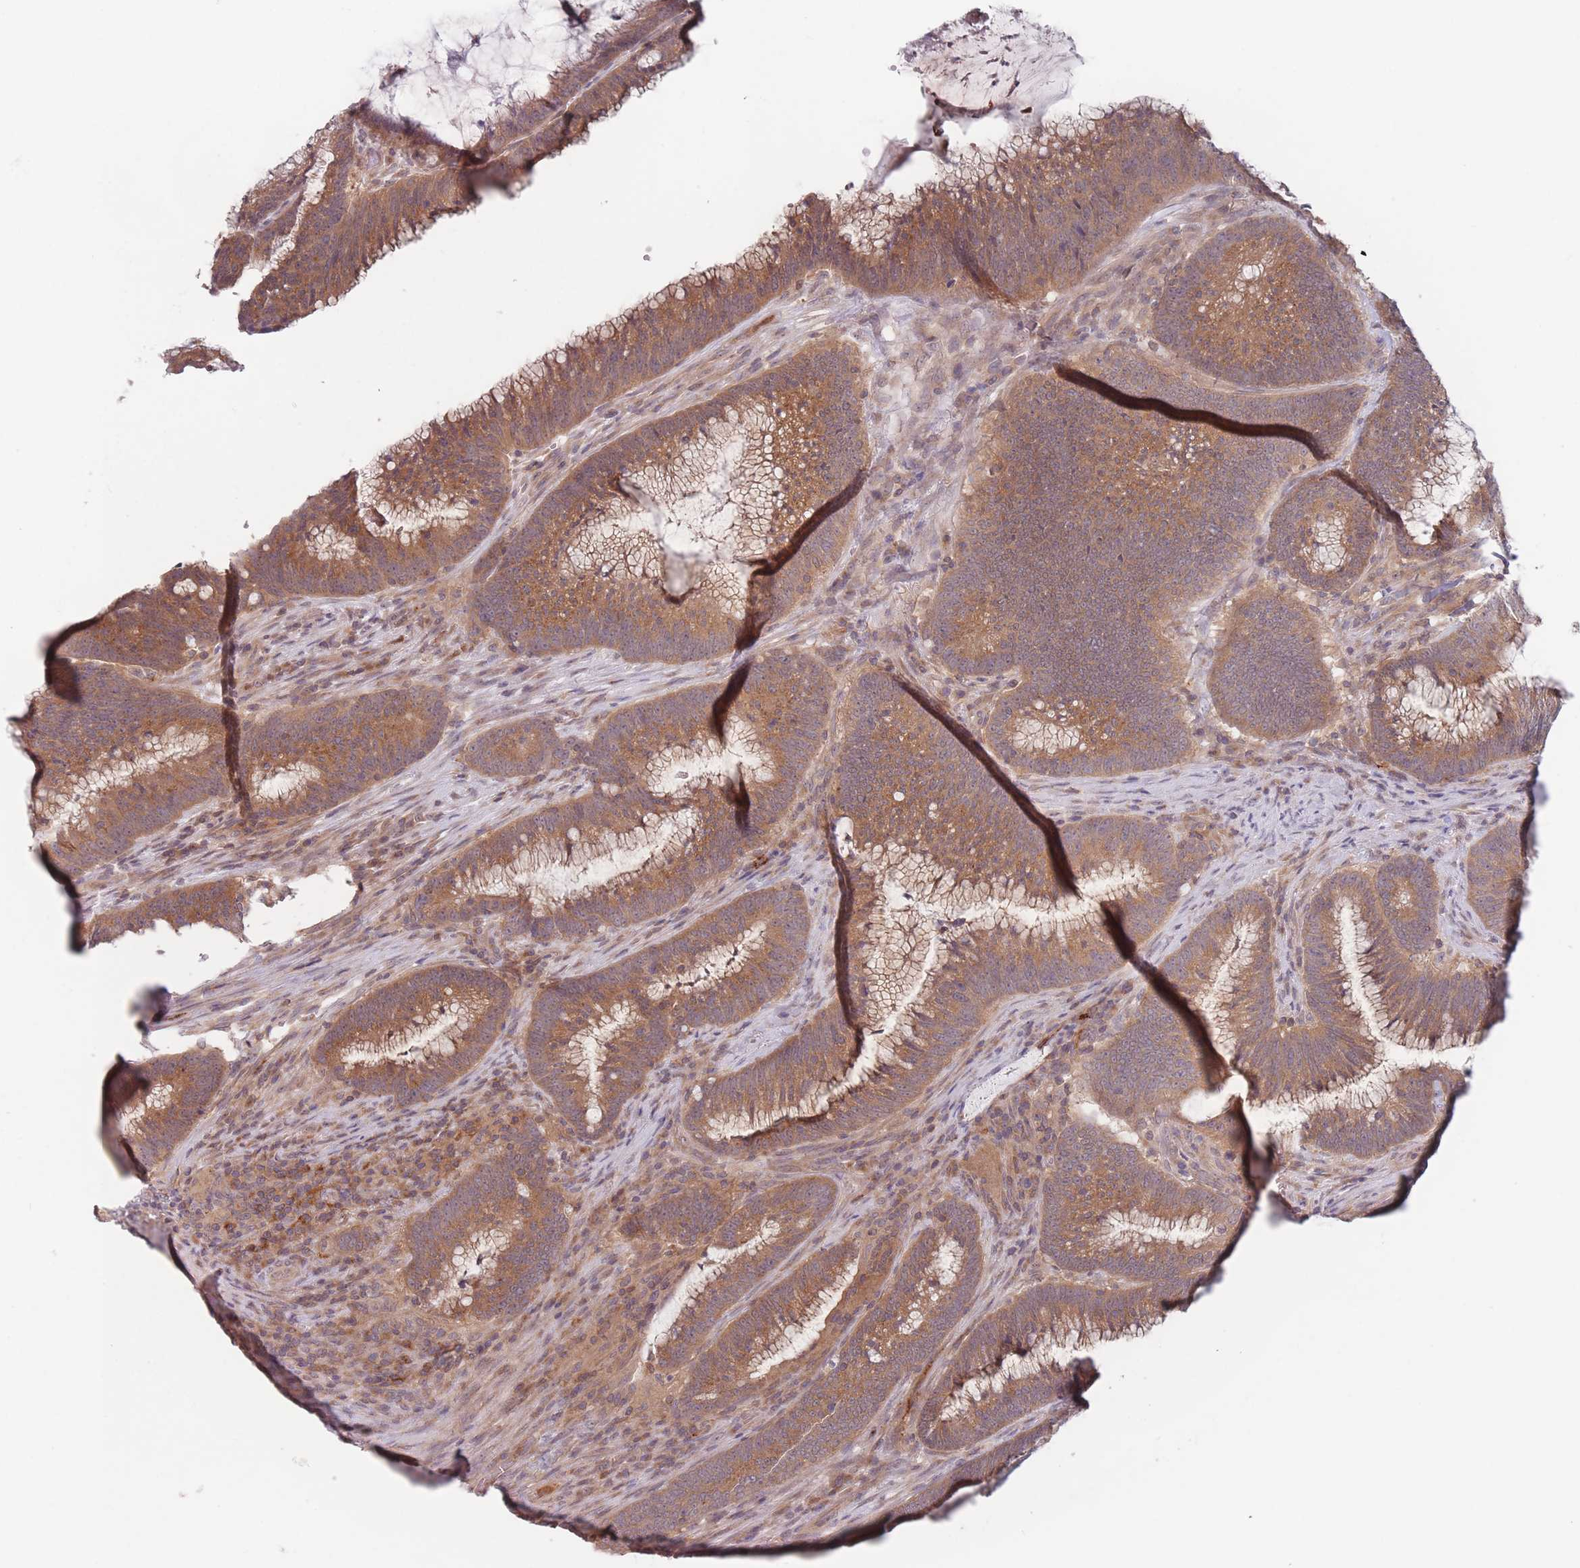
{"staining": {"intensity": "moderate", "quantity": ">75%", "location": "cytoplasmic/membranous"}, "tissue": "colorectal cancer", "cell_type": "Tumor cells", "image_type": "cancer", "snomed": [{"axis": "morphology", "description": "Adenocarcinoma, NOS"}, {"axis": "topography", "description": "Rectum"}], "caption": "DAB immunohistochemical staining of colorectal cancer reveals moderate cytoplasmic/membranous protein staining in approximately >75% of tumor cells.", "gene": "PPM1A", "patient": {"sex": "female", "age": 77}}